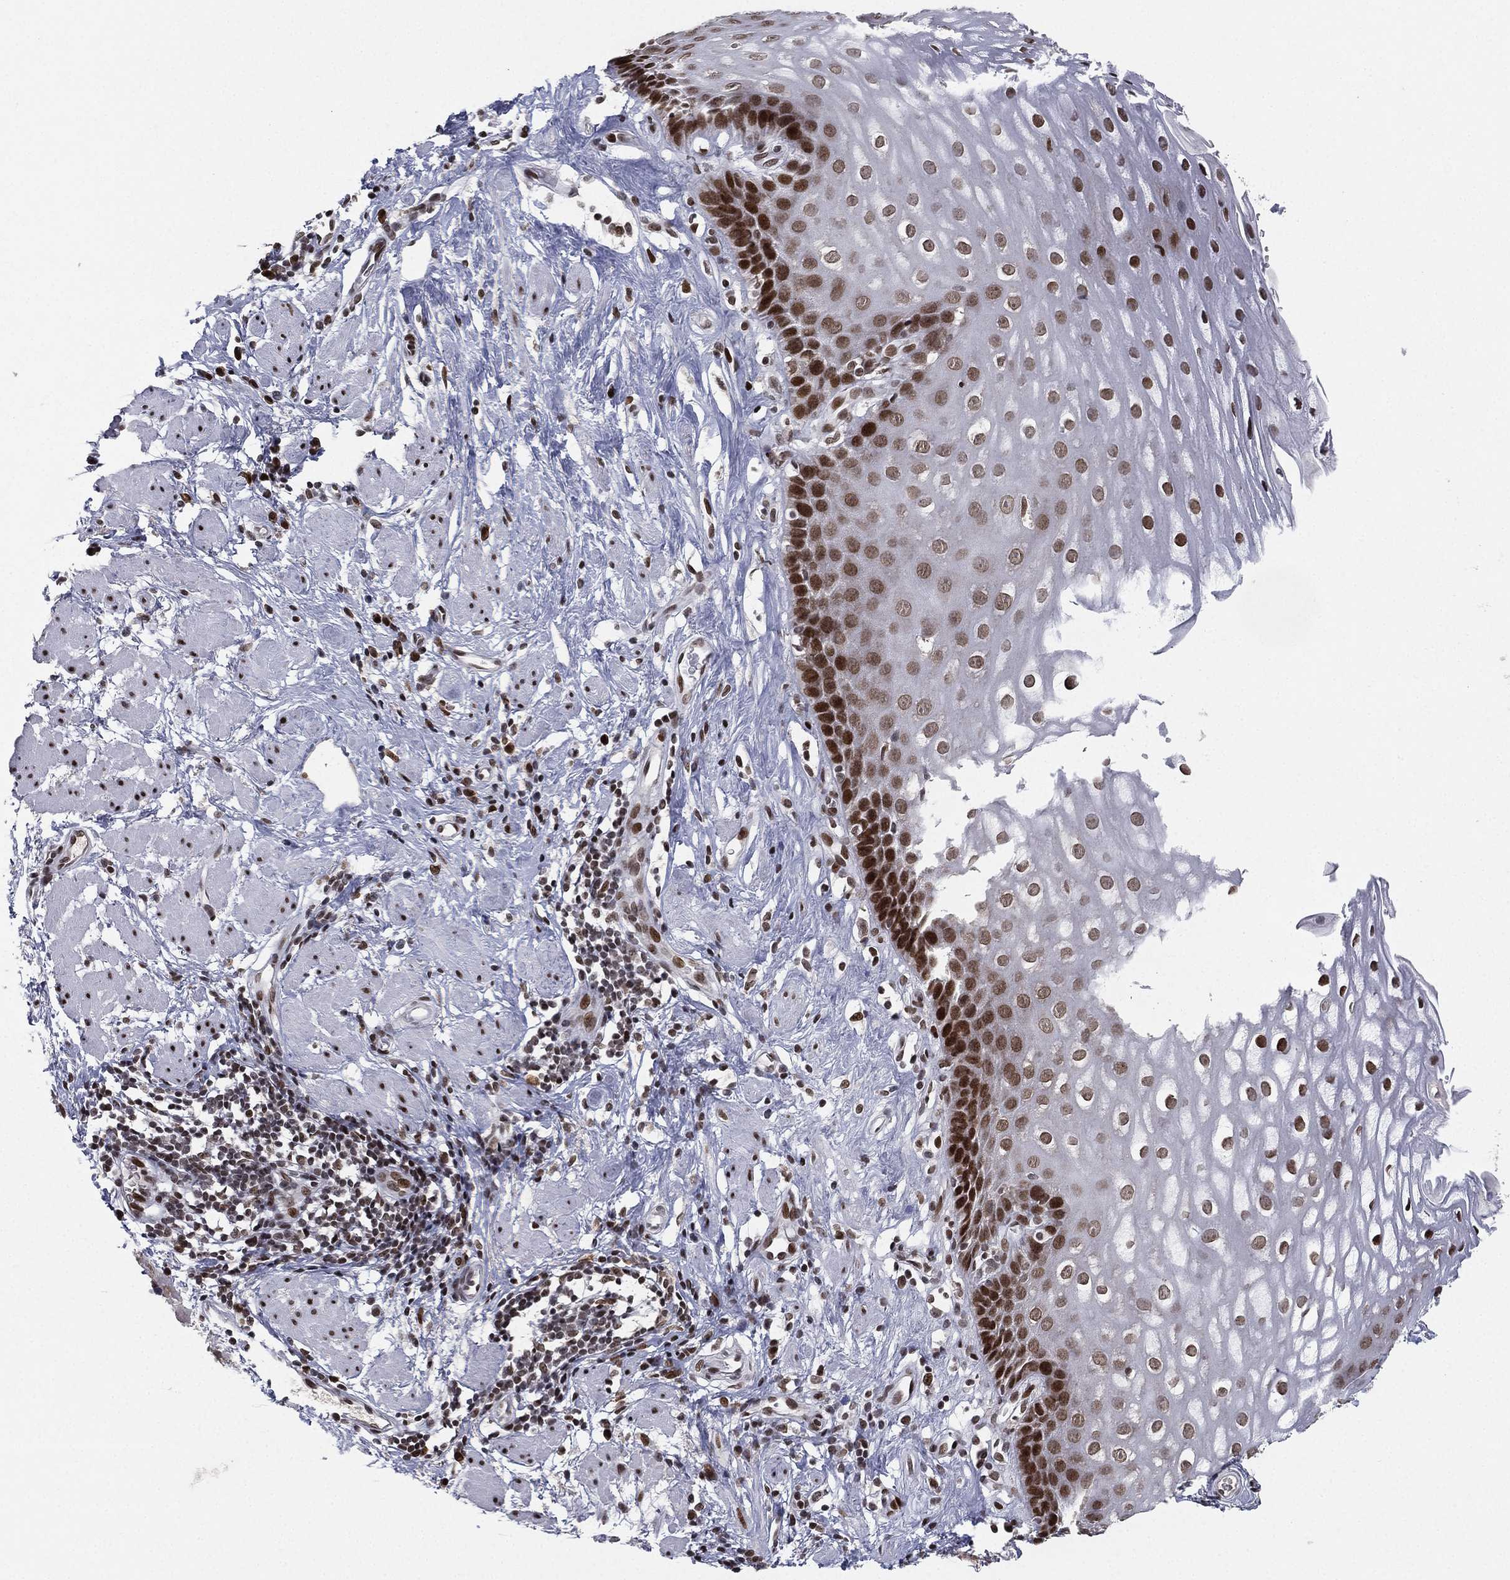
{"staining": {"intensity": "strong", "quantity": ">75%", "location": "nuclear"}, "tissue": "esophagus", "cell_type": "Squamous epithelial cells", "image_type": "normal", "snomed": [{"axis": "morphology", "description": "Normal tissue, NOS"}, {"axis": "topography", "description": "Esophagus"}], "caption": "This photomicrograph exhibits IHC staining of benign esophagus, with high strong nuclear staining in about >75% of squamous epithelial cells.", "gene": "RTF1", "patient": {"sex": "male", "age": 64}}